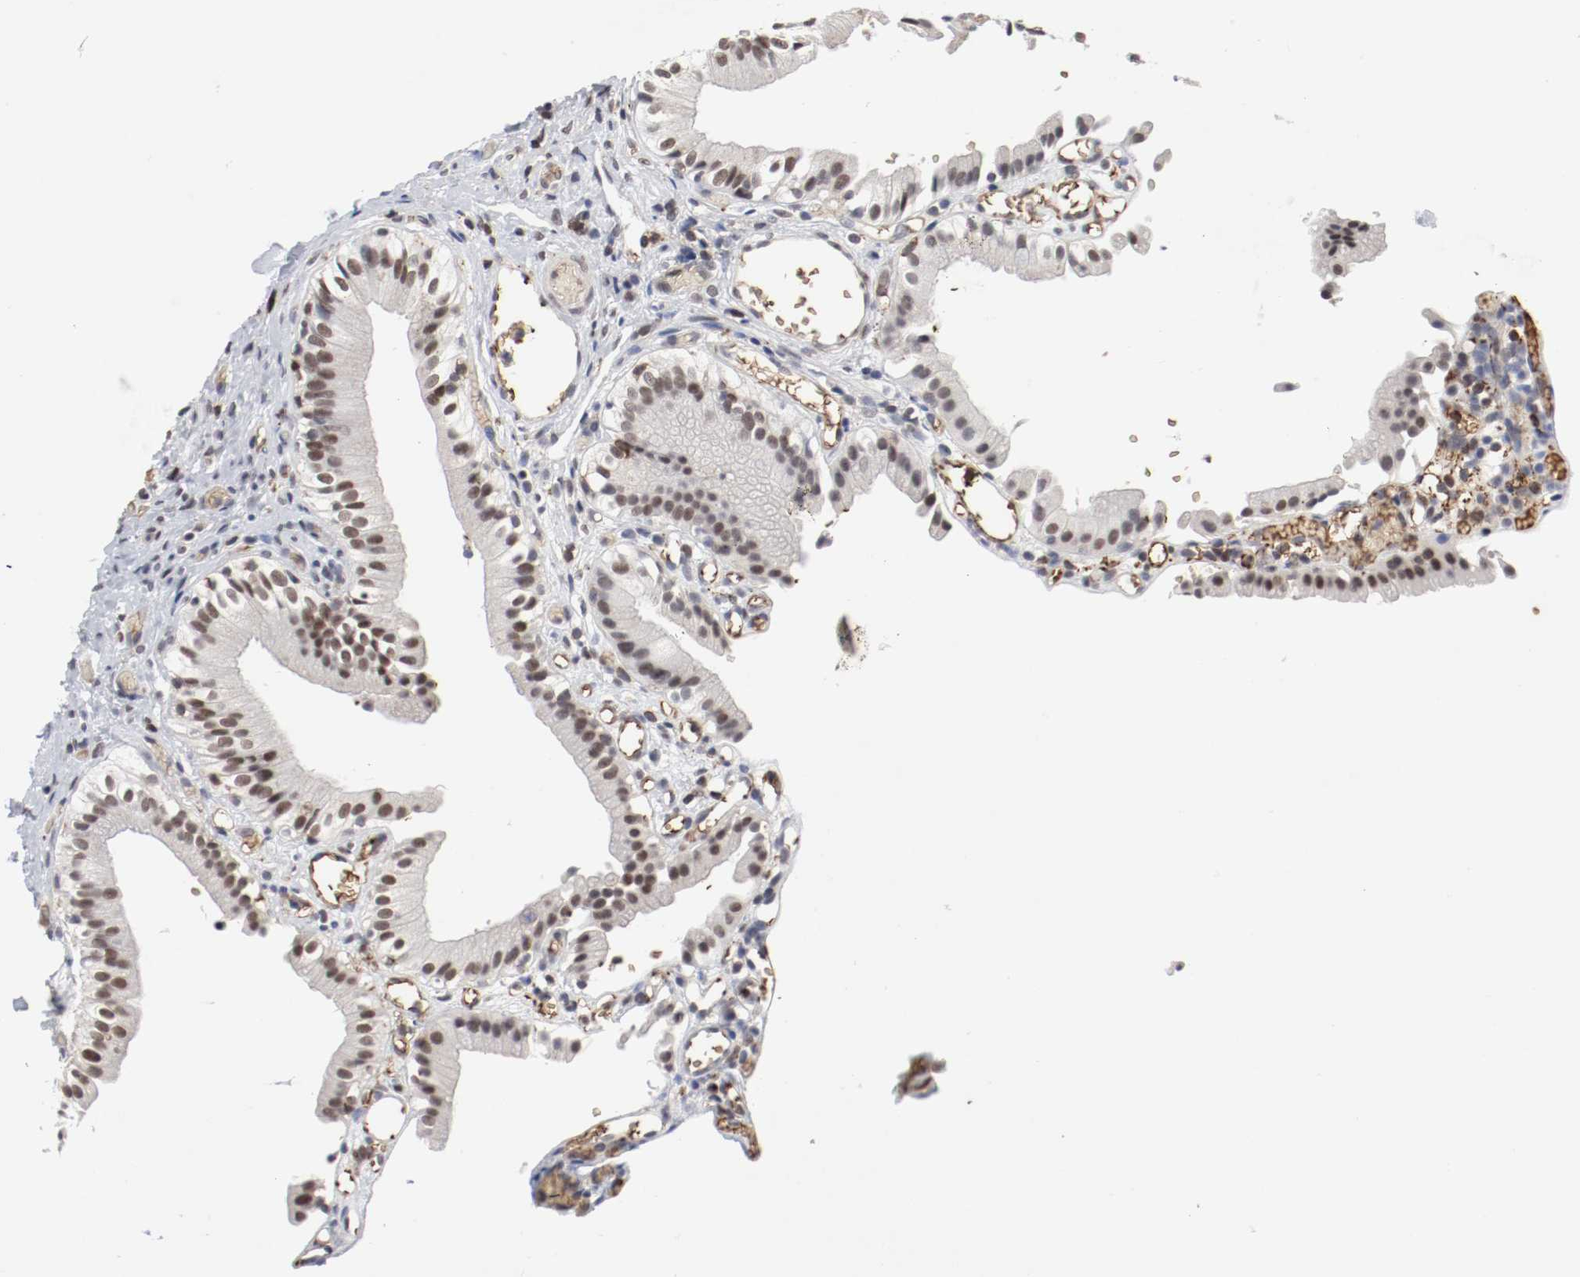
{"staining": {"intensity": "moderate", "quantity": "25%-75%", "location": "nuclear"}, "tissue": "gallbladder", "cell_type": "Glandular cells", "image_type": "normal", "snomed": [{"axis": "morphology", "description": "Normal tissue, NOS"}, {"axis": "topography", "description": "Gallbladder"}], "caption": "Glandular cells exhibit medium levels of moderate nuclear positivity in approximately 25%-75% of cells in normal human gallbladder. The staining was performed using DAB (3,3'-diaminobenzidine), with brown indicating positive protein expression. Nuclei are stained blue with hematoxylin.", "gene": "JUND", "patient": {"sex": "male", "age": 65}}